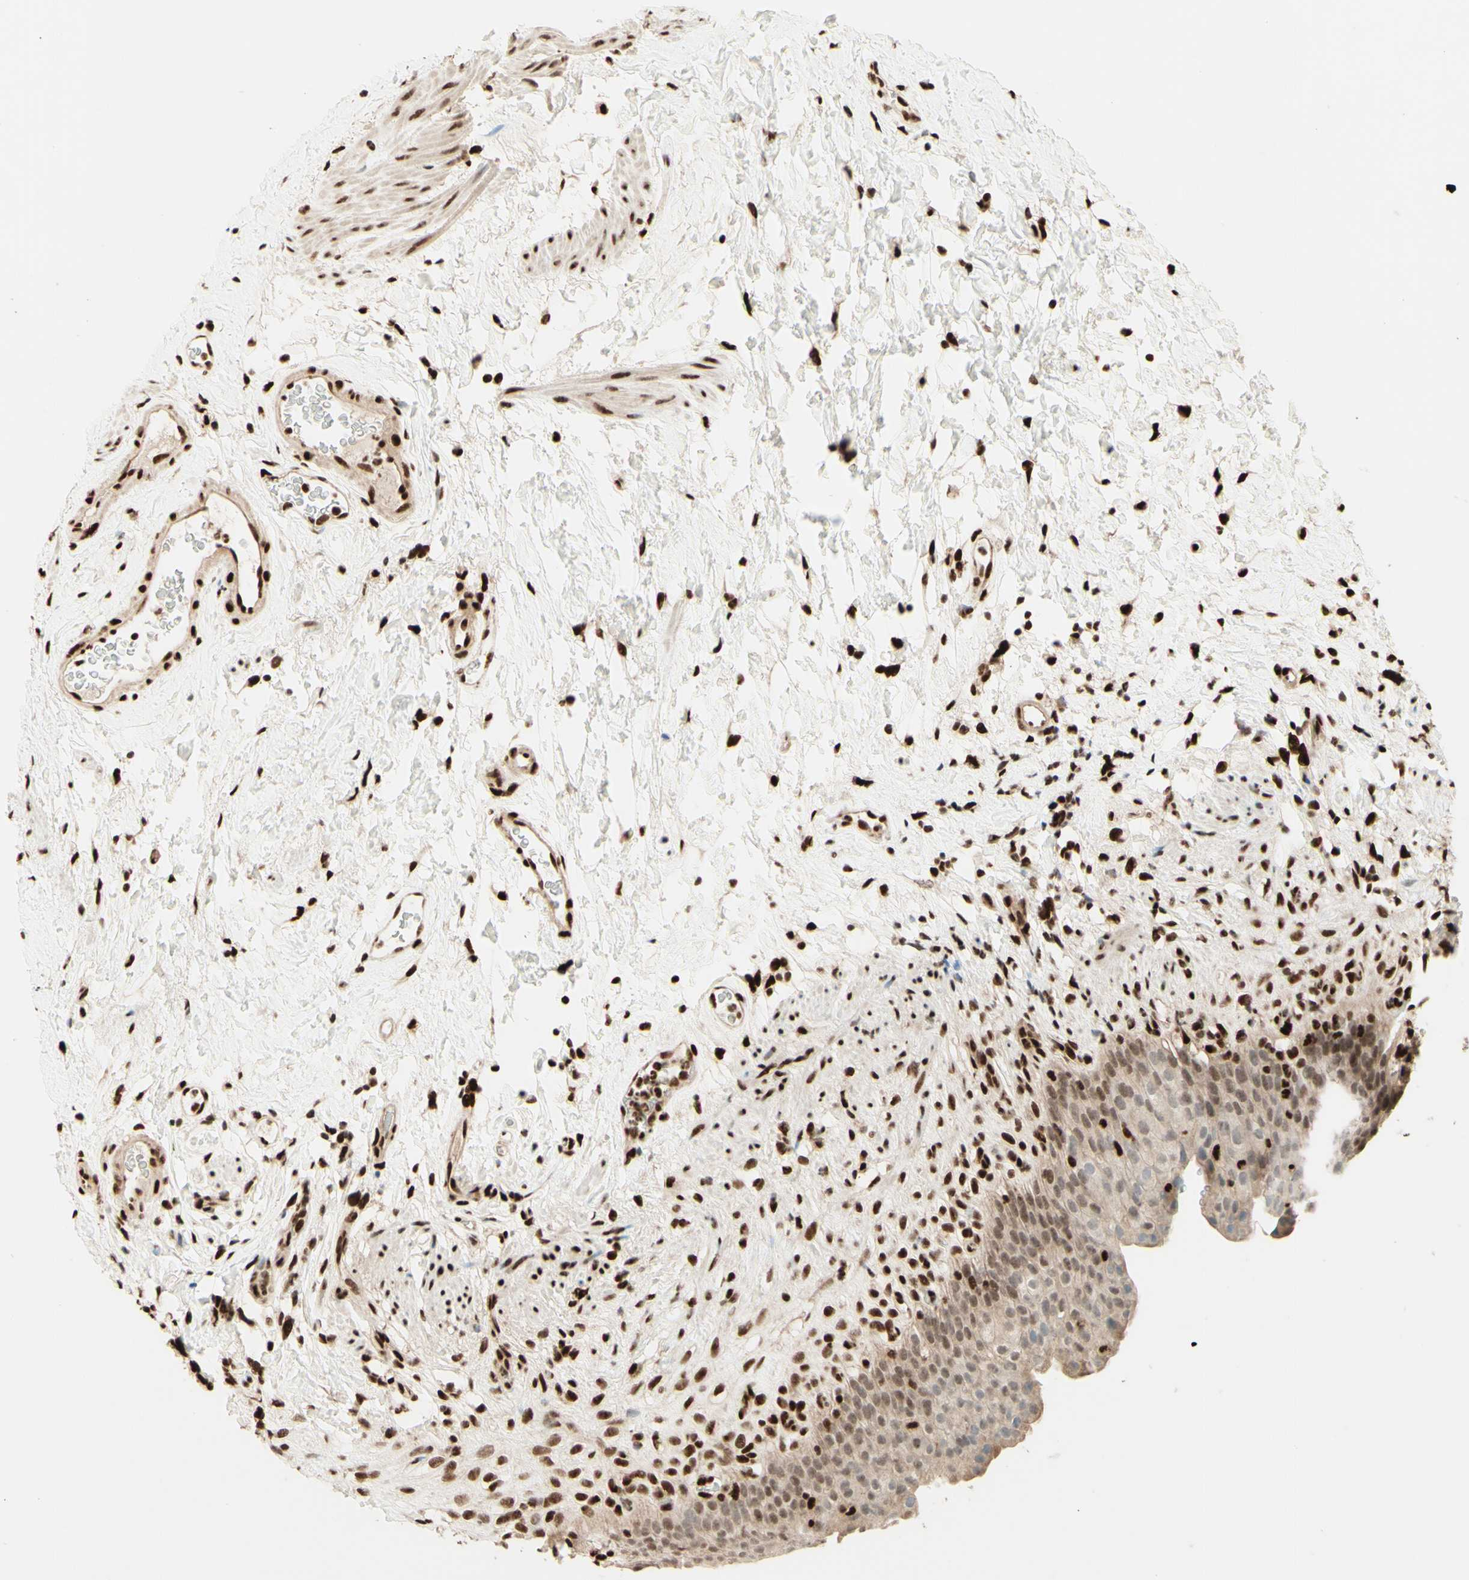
{"staining": {"intensity": "moderate", "quantity": "25%-75%", "location": "cytoplasmic/membranous,nuclear"}, "tissue": "urinary bladder", "cell_type": "Urothelial cells", "image_type": "normal", "snomed": [{"axis": "morphology", "description": "Normal tissue, NOS"}, {"axis": "topography", "description": "Urinary bladder"}], "caption": "A histopathology image of human urinary bladder stained for a protein reveals moderate cytoplasmic/membranous,nuclear brown staining in urothelial cells.", "gene": "NR3C1", "patient": {"sex": "female", "age": 79}}